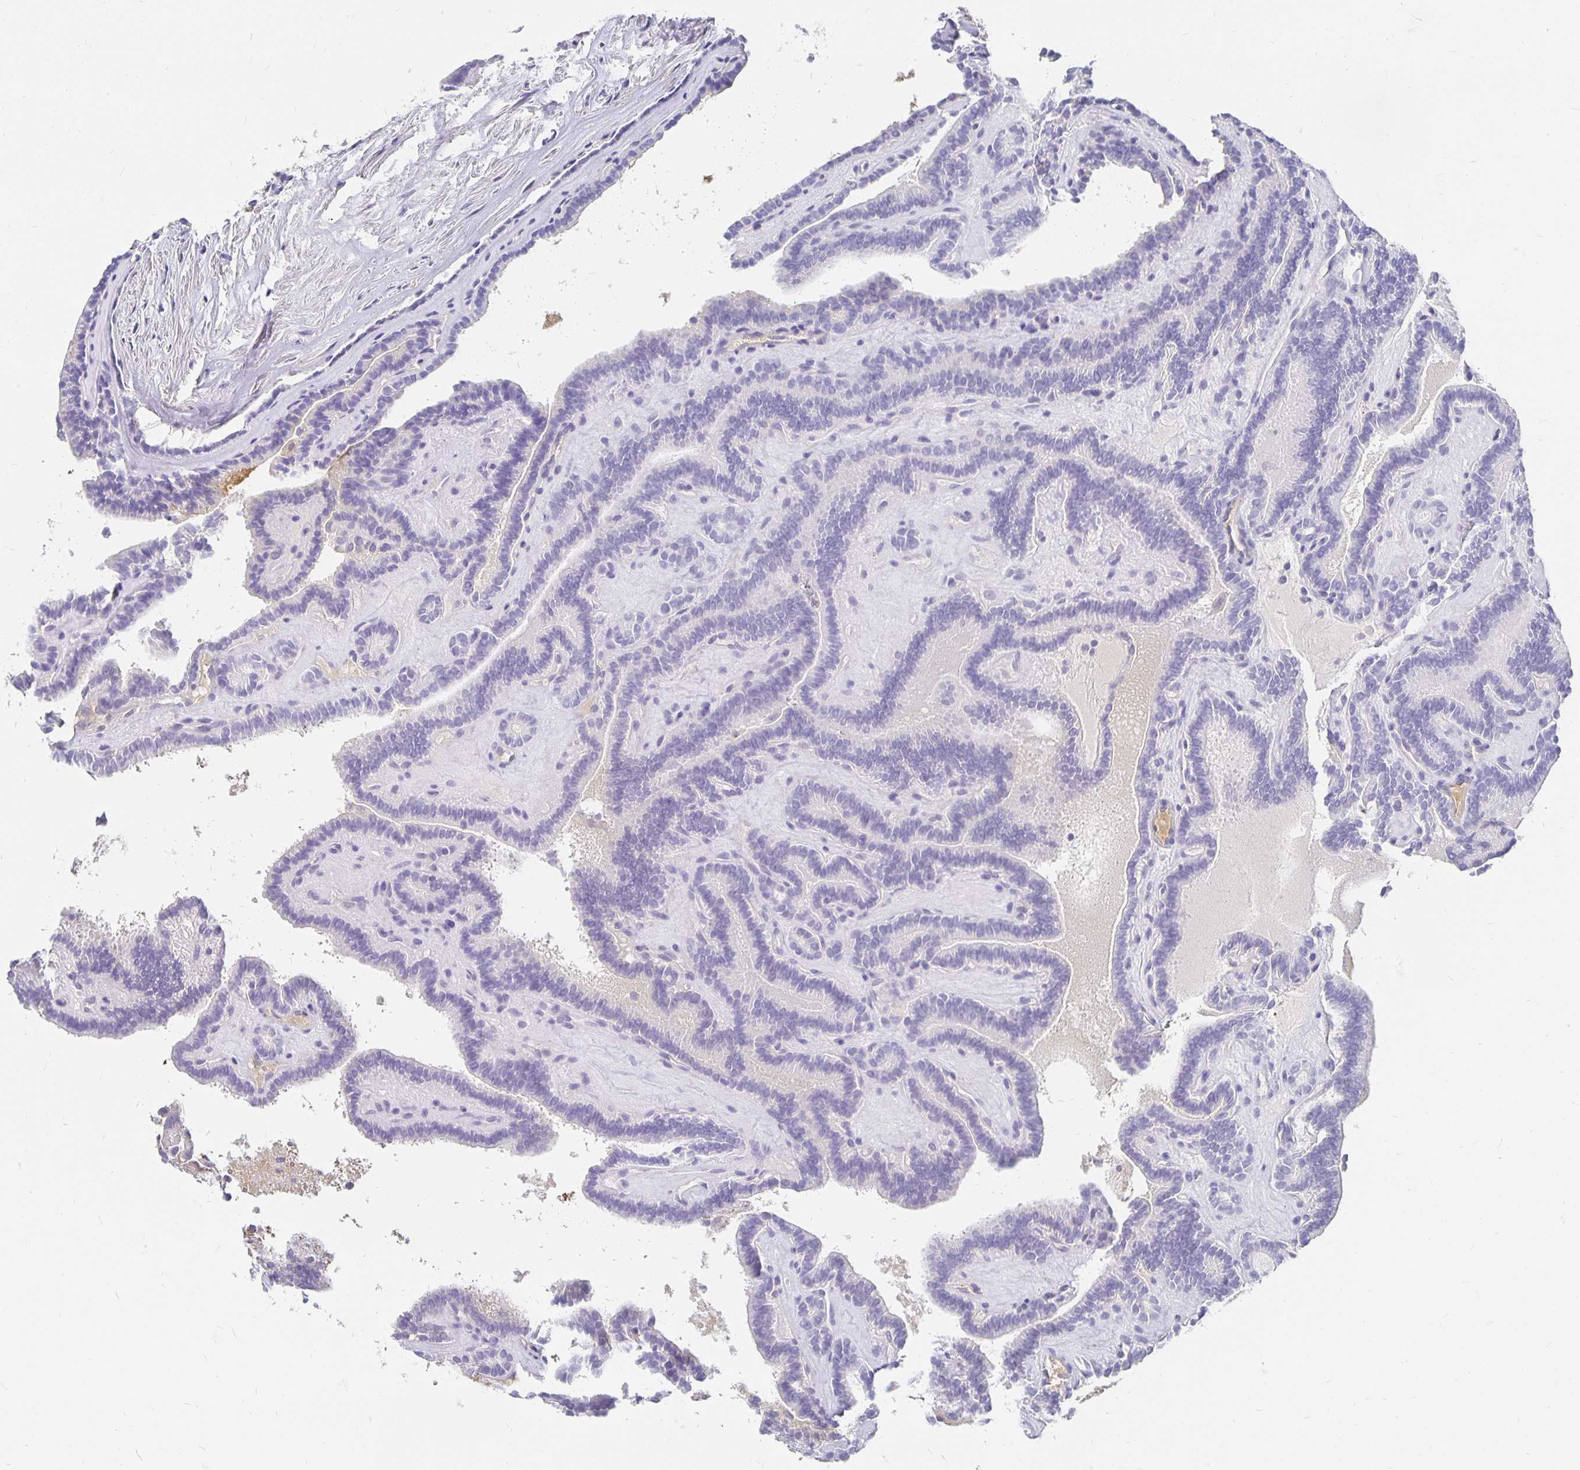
{"staining": {"intensity": "negative", "quantity": "none", "location": "none"}, "tissue": "thyroid cancer", "cell_type": "Tumor cells", "image_type": "cancer", "snomed": [{"axis": "morphology", "description": "Papillary adenocarcinoma, NOS"}, {"axis": "topography", "description": "Thyroid gland"}], "caption": "There is no significant expression in tumor cells of thyroid papillary adenocarcinoma.", "gene": "APOB", "patient": {"sex": "female", "age": 21}}